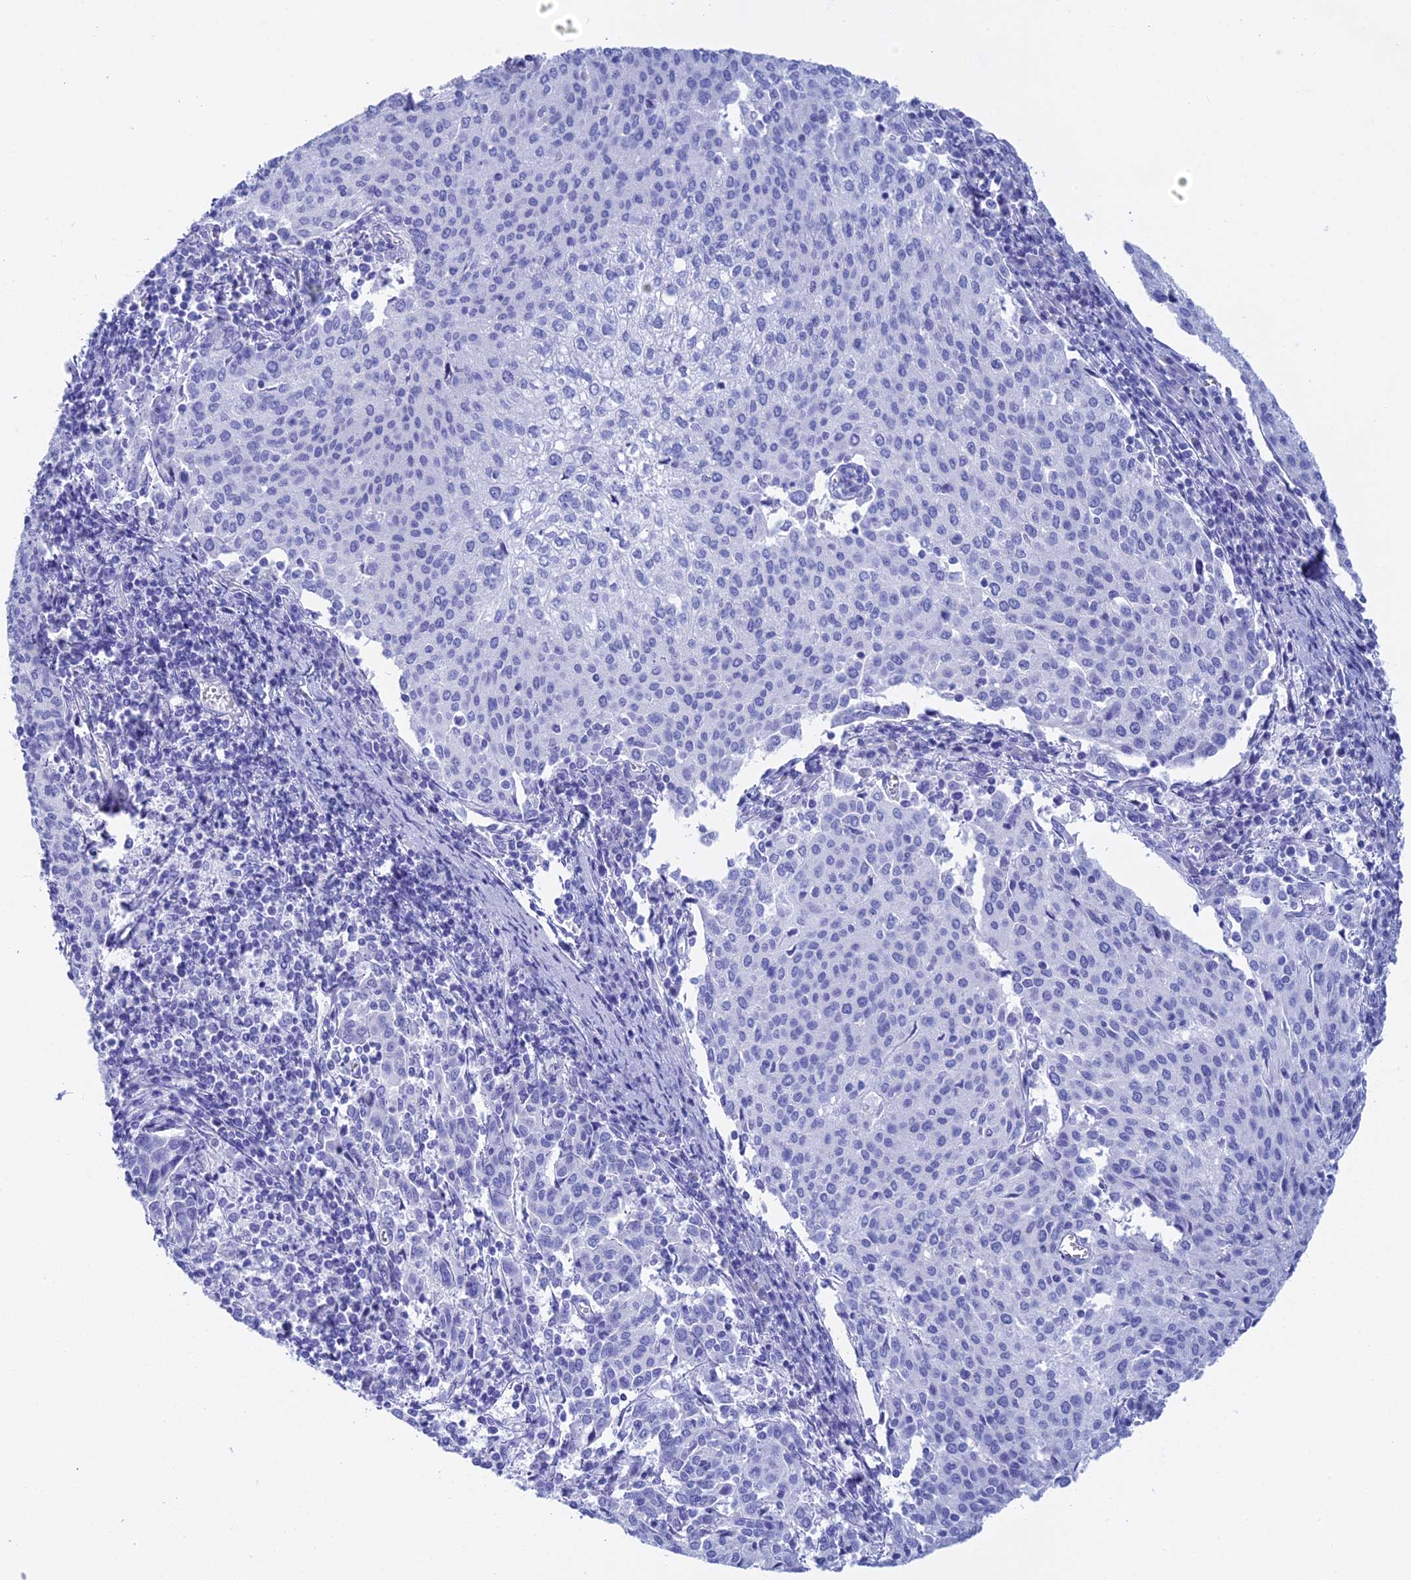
{"staining": {"intensity": "negative", "quantity": "none", "location": "none"}, "tissue": "cervical cancer", "cell_type": "Tumor cells", "image_type": "cancer", "snomed": [{"axis": "morphology", "description": "Squamous cell carcinoma, NOS"}, {"axis": "topography", "description": "Cervix"}], "caption": "Tumor cells are negative for protein expression in human cervical cancer.", "gene": "TEX101", "patient": {"sex": "female", "age": 46}}